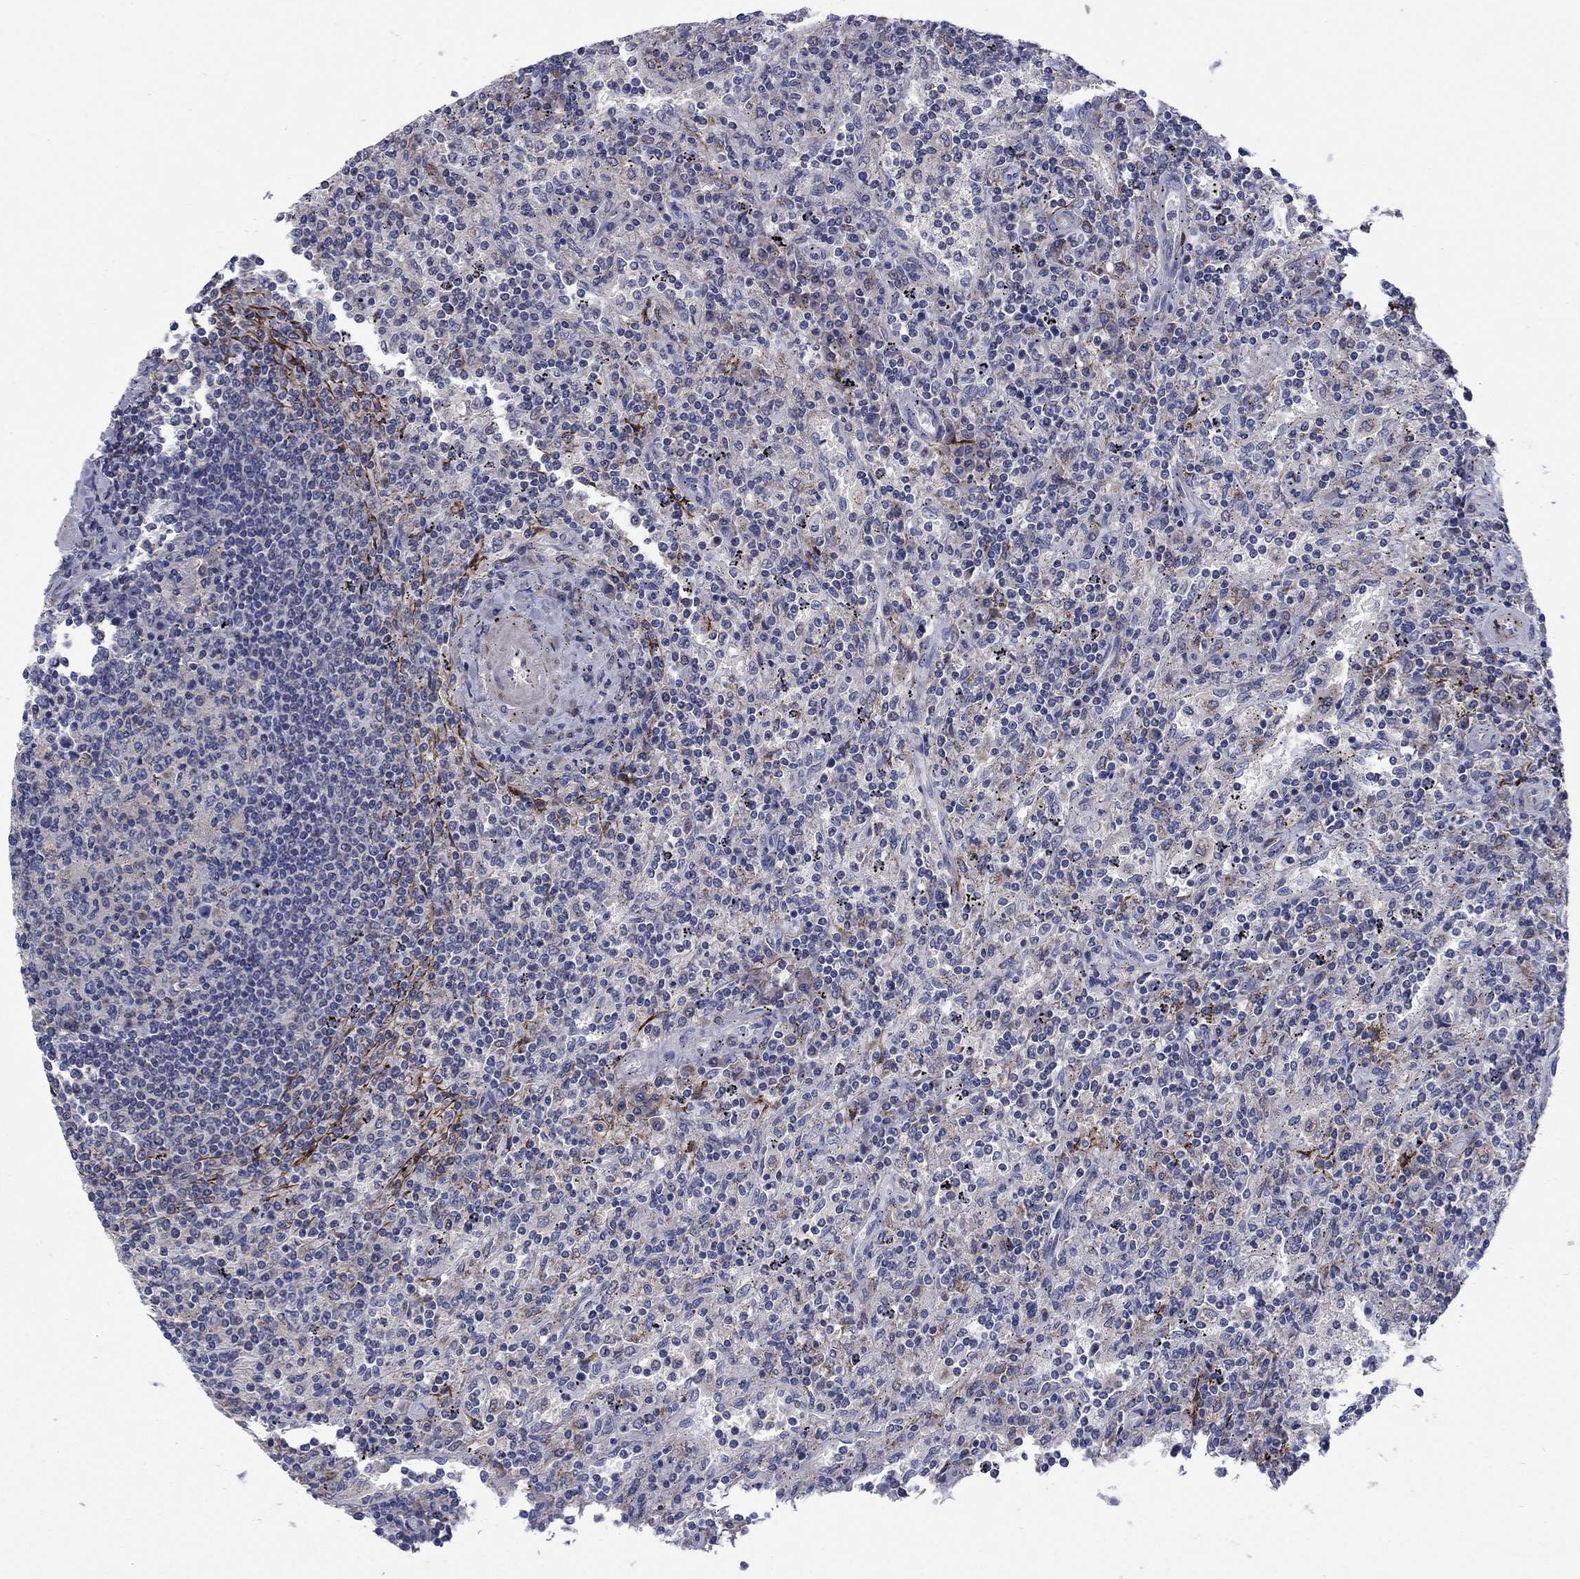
{"staining": {"intensity": "negative", "quantity": "none", "location": "none"}, "tissue": "lymphoma", "cell_type": "Tumor cells", "image_type": "cancer", "snomed": [{"axis": "morphology", "description": "Malignant lymphoma, non-Hodgkin's type, Low grade"}, {"axis": "topography", "description": "Spleen"}], "caption": "This is a photomicrograph of IHC staining of malignant lymphoma, non-Hodgkin's type (low-grade), which shows no staining in tumor cells.", "gene": "FRK", "patient": {"sex": "male", "age": 62}}